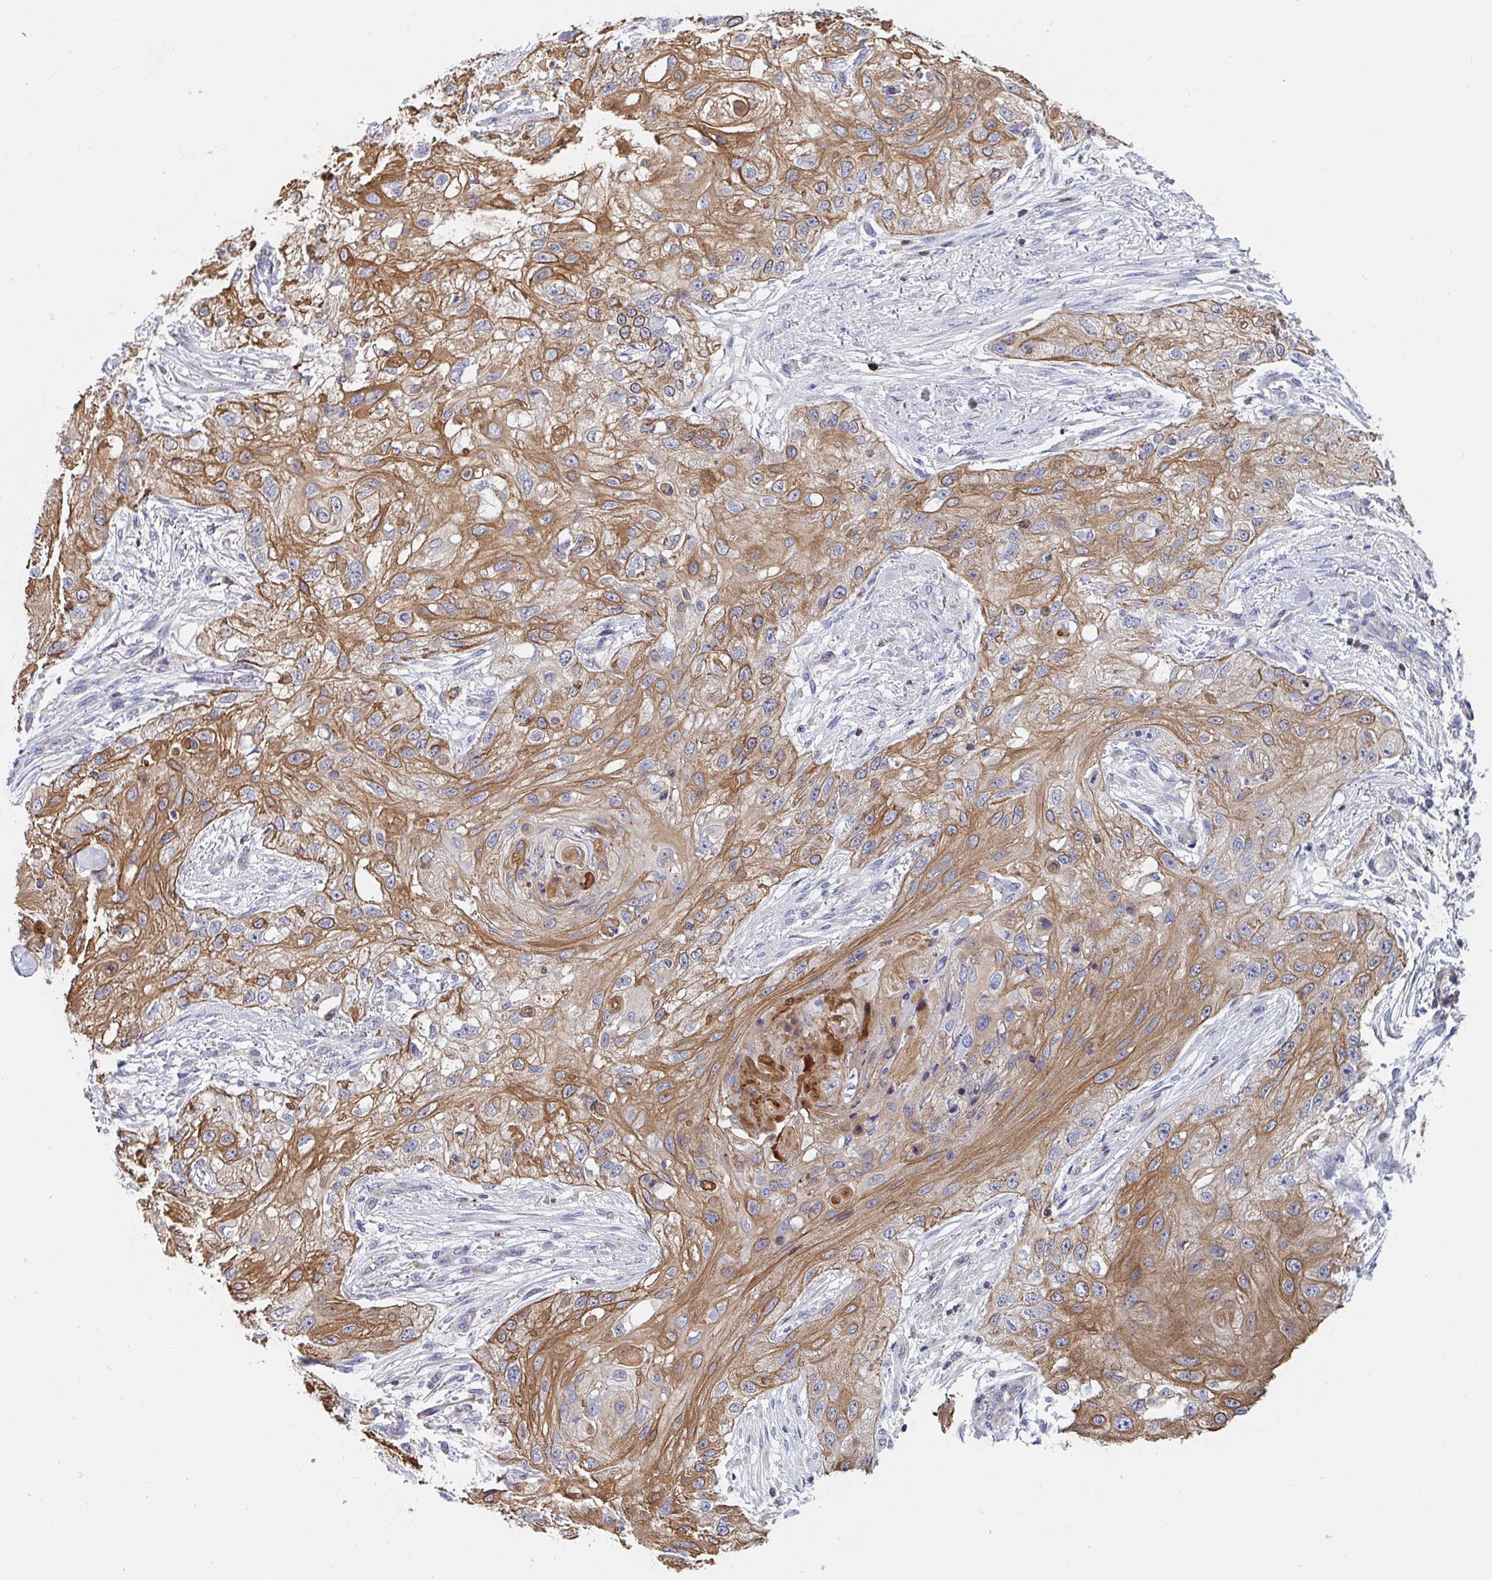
{"staining": {"intensity": "moderate", "quantity": ">75%", "location": "cytoplasmic/membranous"}, "tissue": "skin cancer", "cell_type": "Tumor cells", "image_type": "cancer", "snomed": [{"axis": "morphology", "description": "Squamous cell carcinoma, NOS"}, {"axis": "topography", "description": "Skin"}, {"axis": "topography", "description": "Vulva"}], "caption": "Immunohistochemistry of skin cancer reveals medium levels of moderate cytoplasmic/membranous positivity in about >75% of tumor cells.", "gene": "FRMD3", "patient": {"sex": "female", "age": 86}}